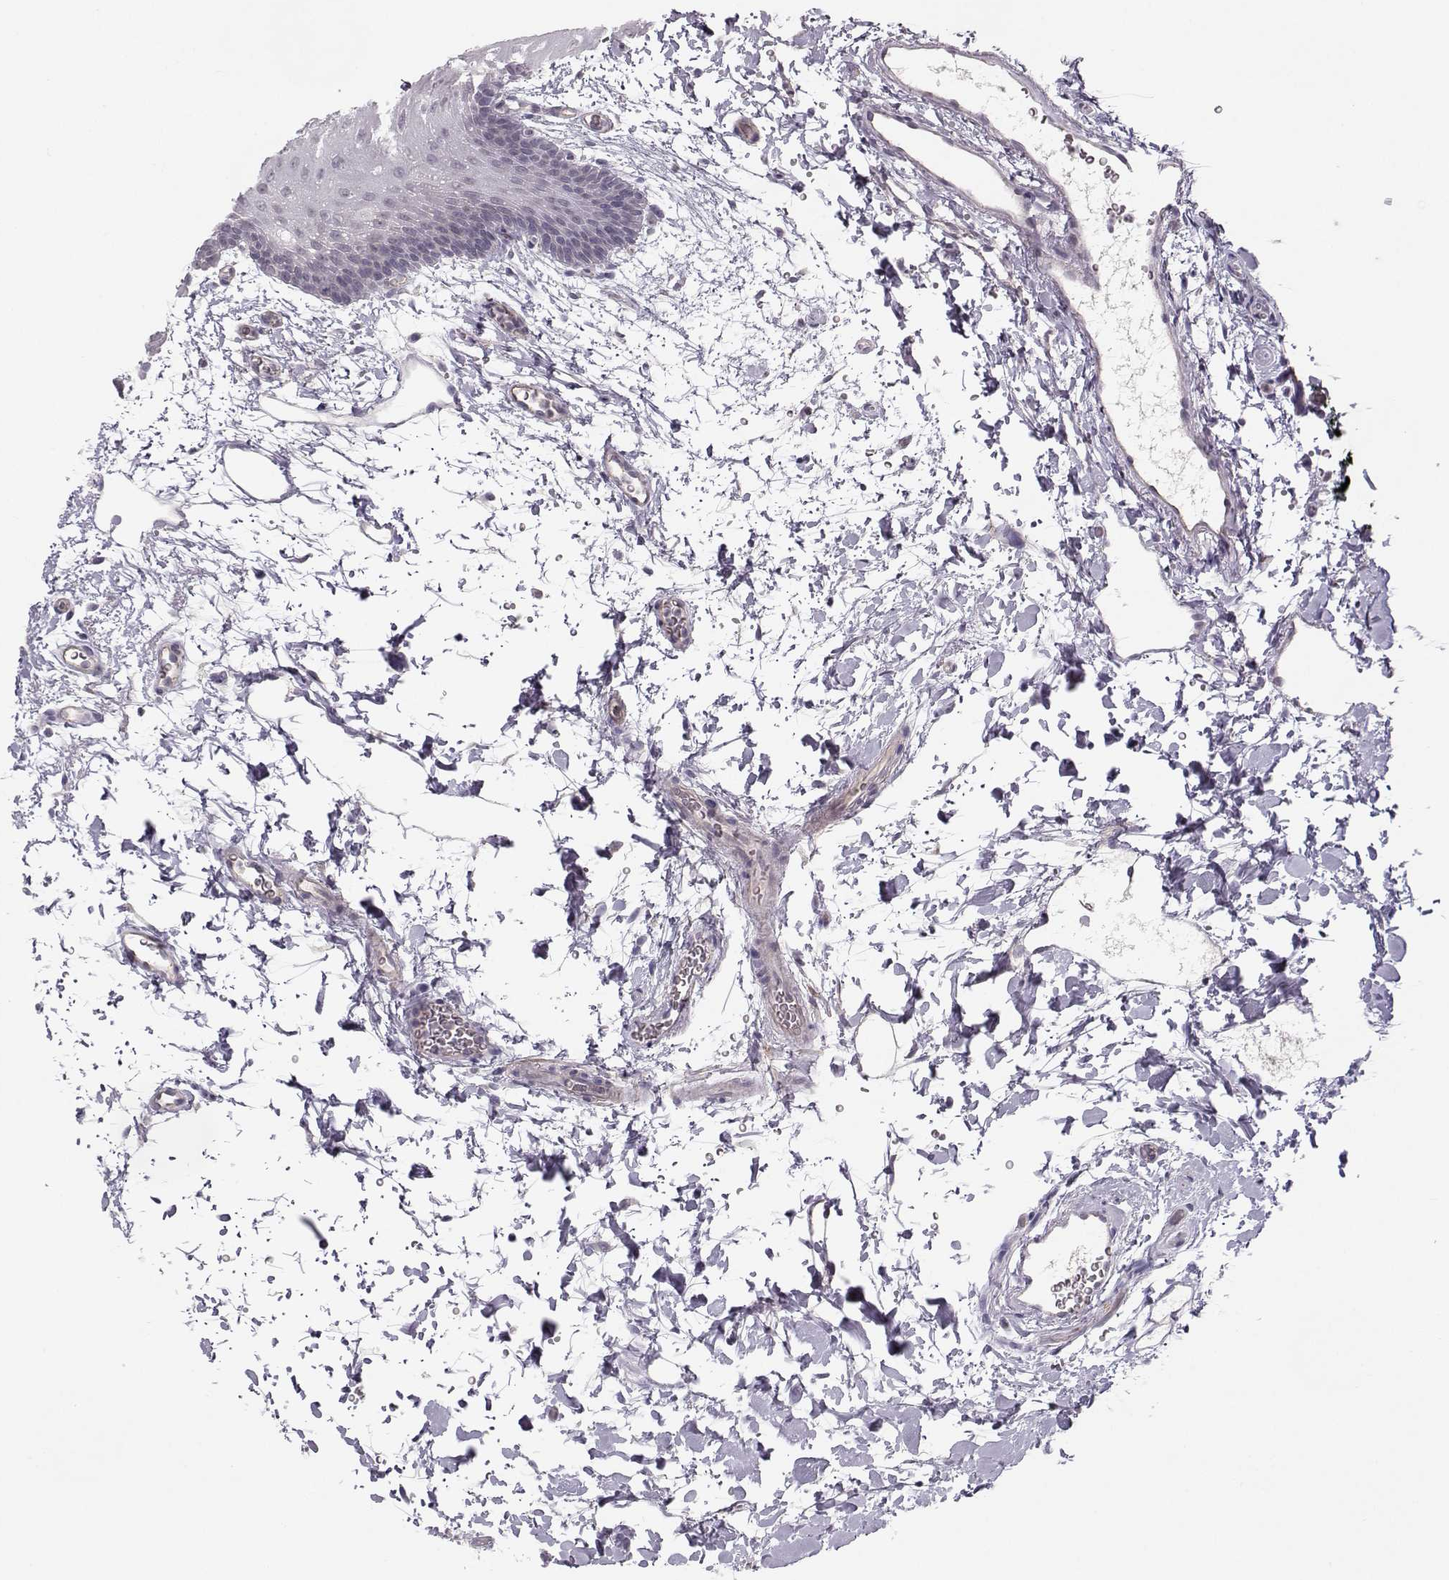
{"staining": {"intensity": "negative", "quantity": "none", "location": "none"}, "tissue": "oral mucosa", "cell_type": "Squamous epithelial cells", "image_type": "normal", "snomed": [{"axis": "morphology", "description": "Normal tissue, NOS"}, {"axis": "topography", "description": "Oral tissue"}, {"axis": "topography", "description": "Head-Neck"}], "caption": "The micrograph exhibits no staining of squamous epithelial cells in unremarkable oral mucosa. The staining is performed using DAB (3,3'-diaminobenzidine) brown chromogen with nuclei counter-stained in using hematoxylin.", "gene": "MAST1", "patient": {"sex": "male", "age": 65}}